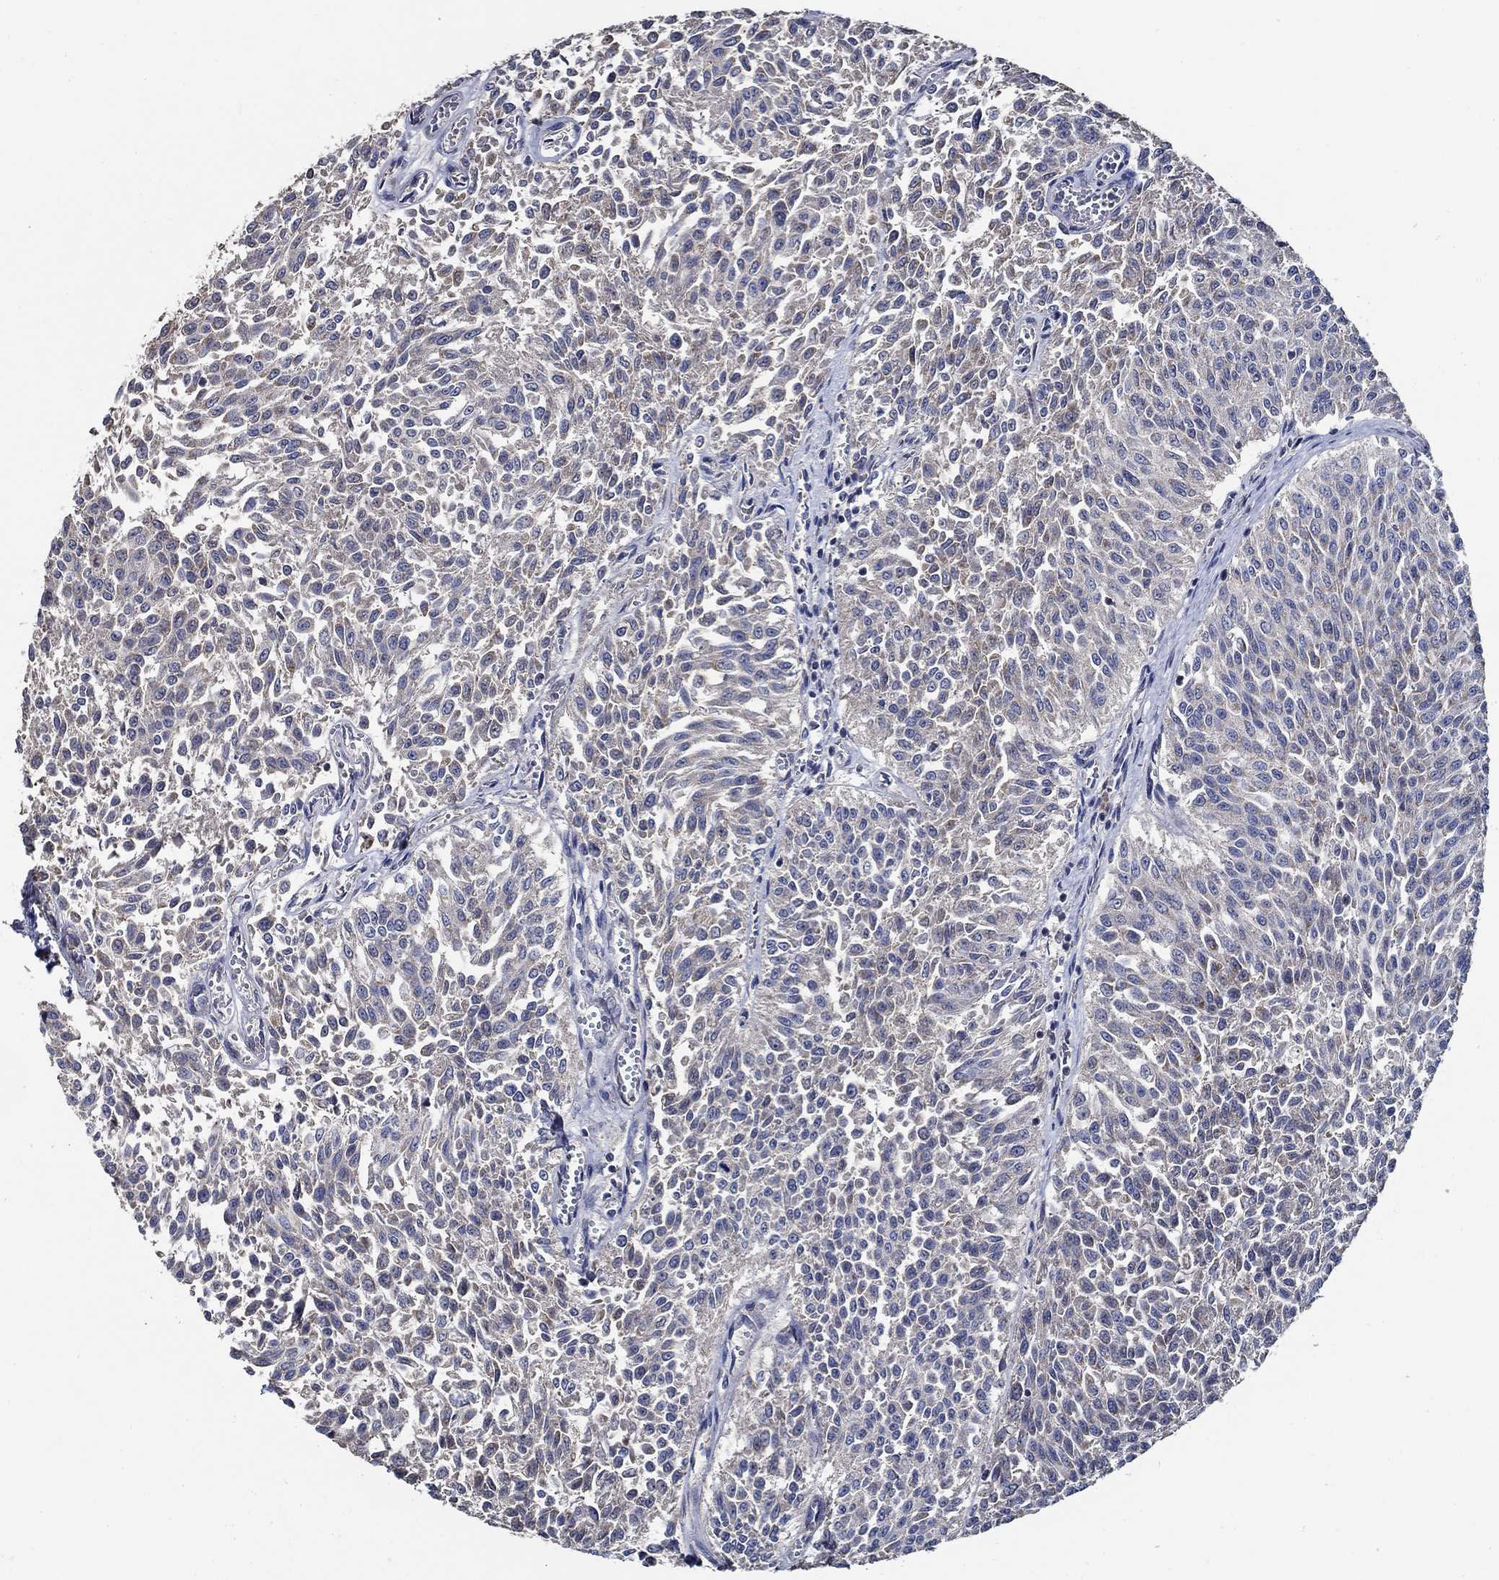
{"staining": {"intensity": "negative", "quantity": "none", "location": "none"}, "tissue": "urothelial cancer", "cell_type": "Tumor cells", "image_type": "cancer", "snomed": [{"axis": "morphology", "description": "Urothelial carcinoma, Low grade"}, {"axis": "topography", "description": "Urinary bladder"}], "caption": "High magnification brightfield microscopy of urothelial carcinoma (low-grade) stained with DAB (brown) and counterstained with hematoxylin (blue): tumor cells show no significant staining. (Brightfield microscopy of DAB (3,3'-diaminobenzidine) immunohistochemistry (IHC) at high magnification).", "gene": "WDR53", "patient": {"sex": "male", "age": 78}}